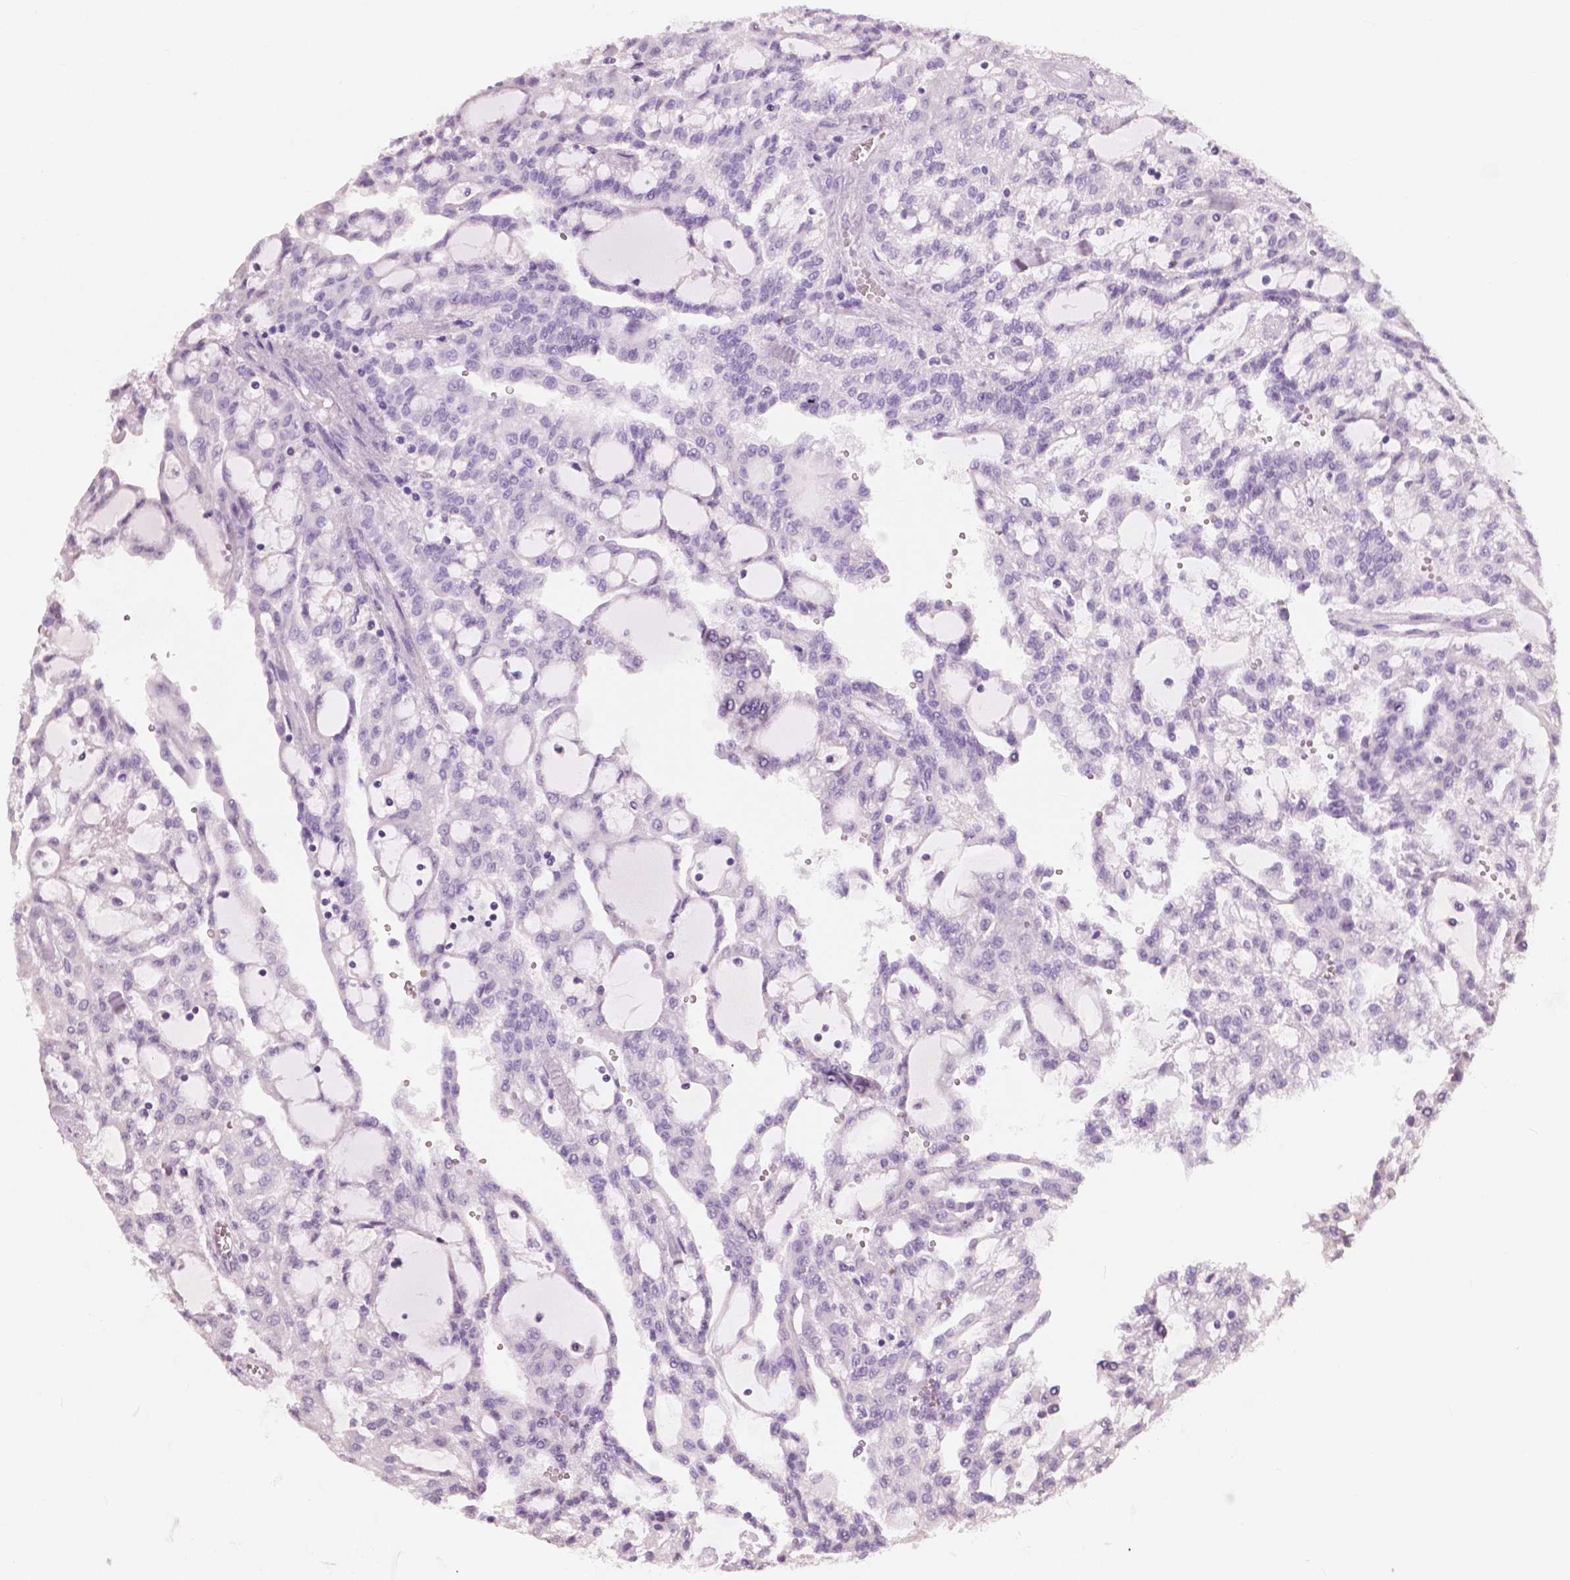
{"staining": {"intensity": "negative", "quantity": "none", "location": "none"}, "tissue": "renal cancer", "cell_type": "Tumor cells", "image_type": "cancer", "snomed": [{"axis": "morphology", "description": "Adenocarcinoma, NOS"}, {"axis": "topography", "description": "Kidney"}], "caption": "Human renal cancer stained for a protein using immunohistochemistry (IHC) exhibits no staining in tumor cells.", "gene": "RNASE7", "patient": {"sex": "male", "age": 63}}